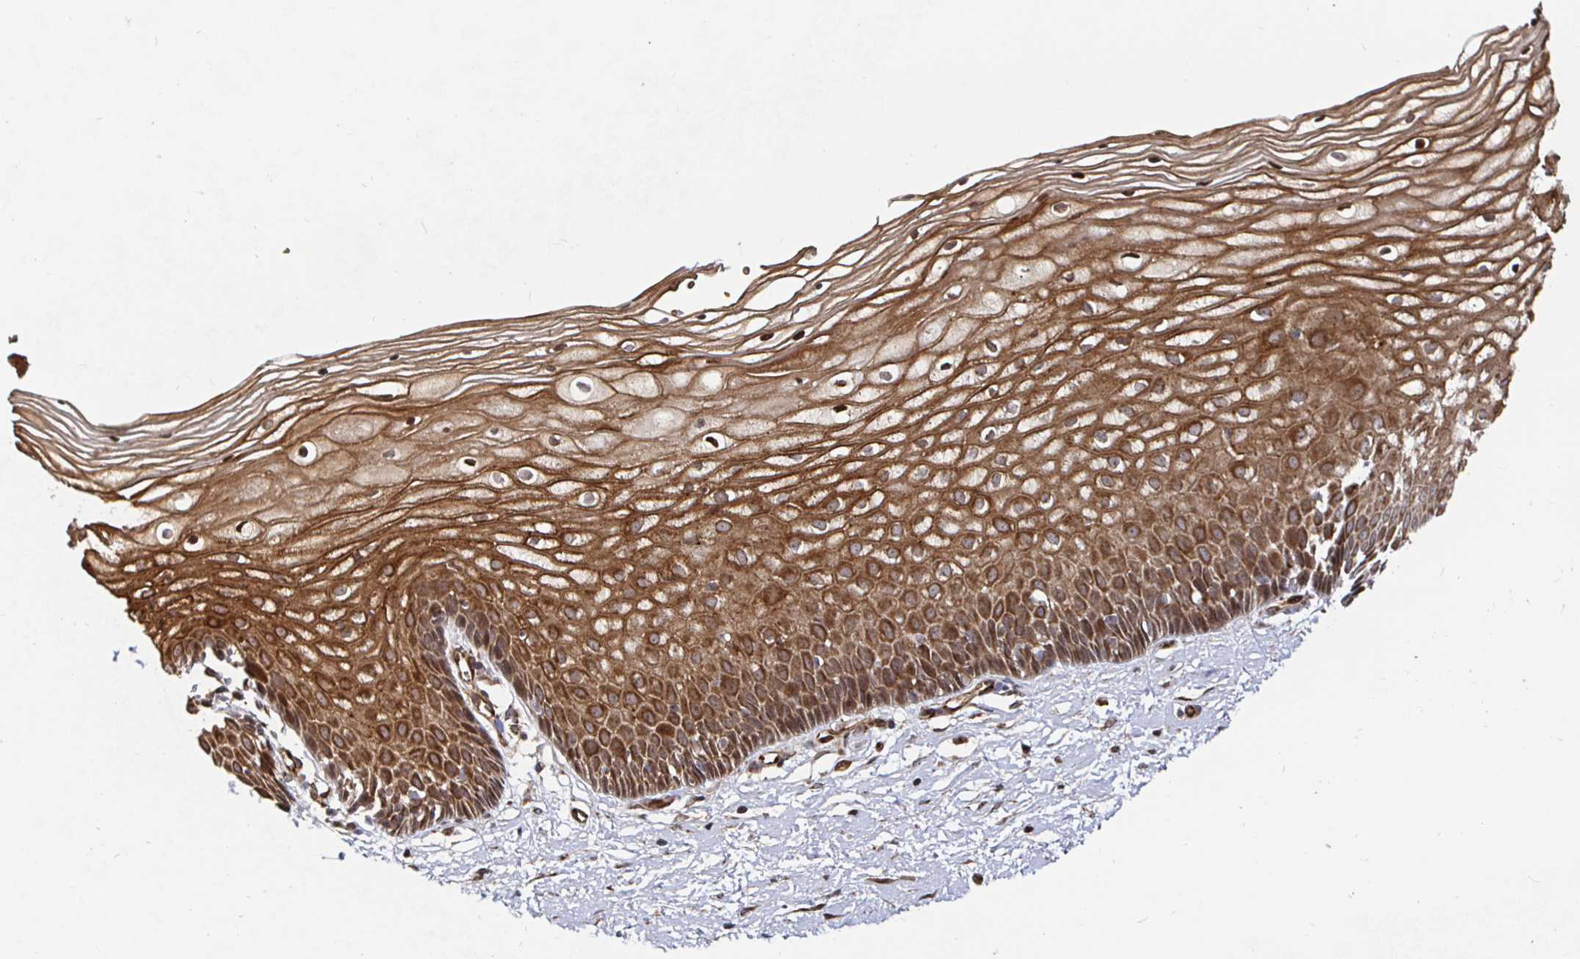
{"staining": {"intensity": "moderate", "quantity": ">75%", "location": "cytoplasmic/membranous"}, "tissue": "cervix", "cell_type": "Glandular cells", "image_type": "normal", "snomed": [{"axis": "morphology", "description": "Normal tissue, NOS"}, {"axis": "topography", "description": "Cervix"}], "caption": "Immunohistochemical staining of unremarkable cervix reveals >75% levels of moderate cytoplasmic/membranous protein expression in about >75% of glandular cells.", "gene": "TBKBP1", "patient": {"sex": "female", "age": 36}}